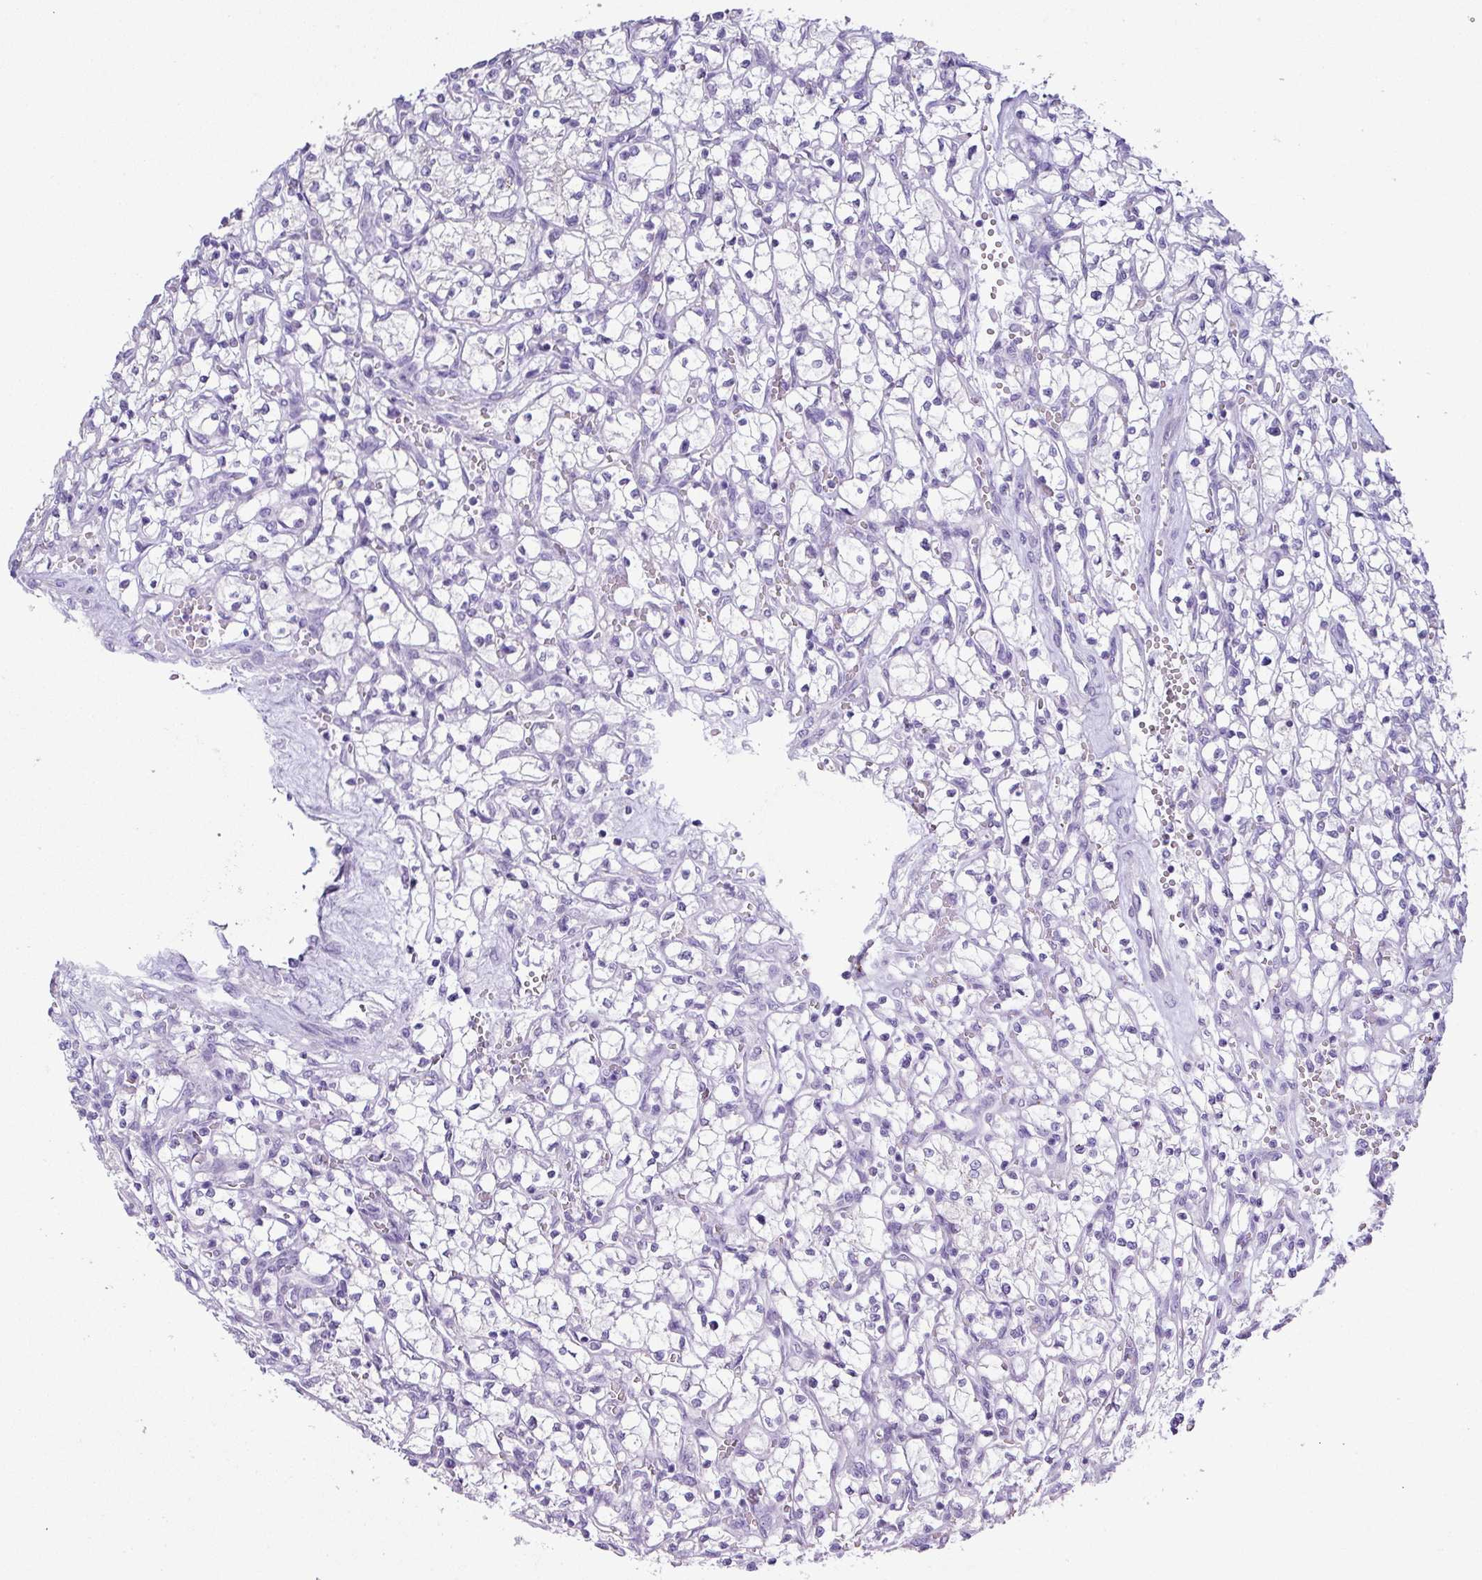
{"staining": {"intensity": "negative", "quantity": "none", "location": "none"}, "tissue": "renal cancer", "cell_type": "Tumor cells", "image_type": "cancer", "snomed": [{"axis": "morphology", "description": "Adenocarcinoma, NOS"}, {"axis": "topography", "description": "Kidney"}], "caption": "This image is of renal cancer (adenocarcinoma) stained with immunohistochemistry (IHC) to label a protein in brown with the nuclei are counter-stained blue. There is no staining in tumor cells.", "gene": "BCL11A", "patient": {"sex": "female", "age": 64}}